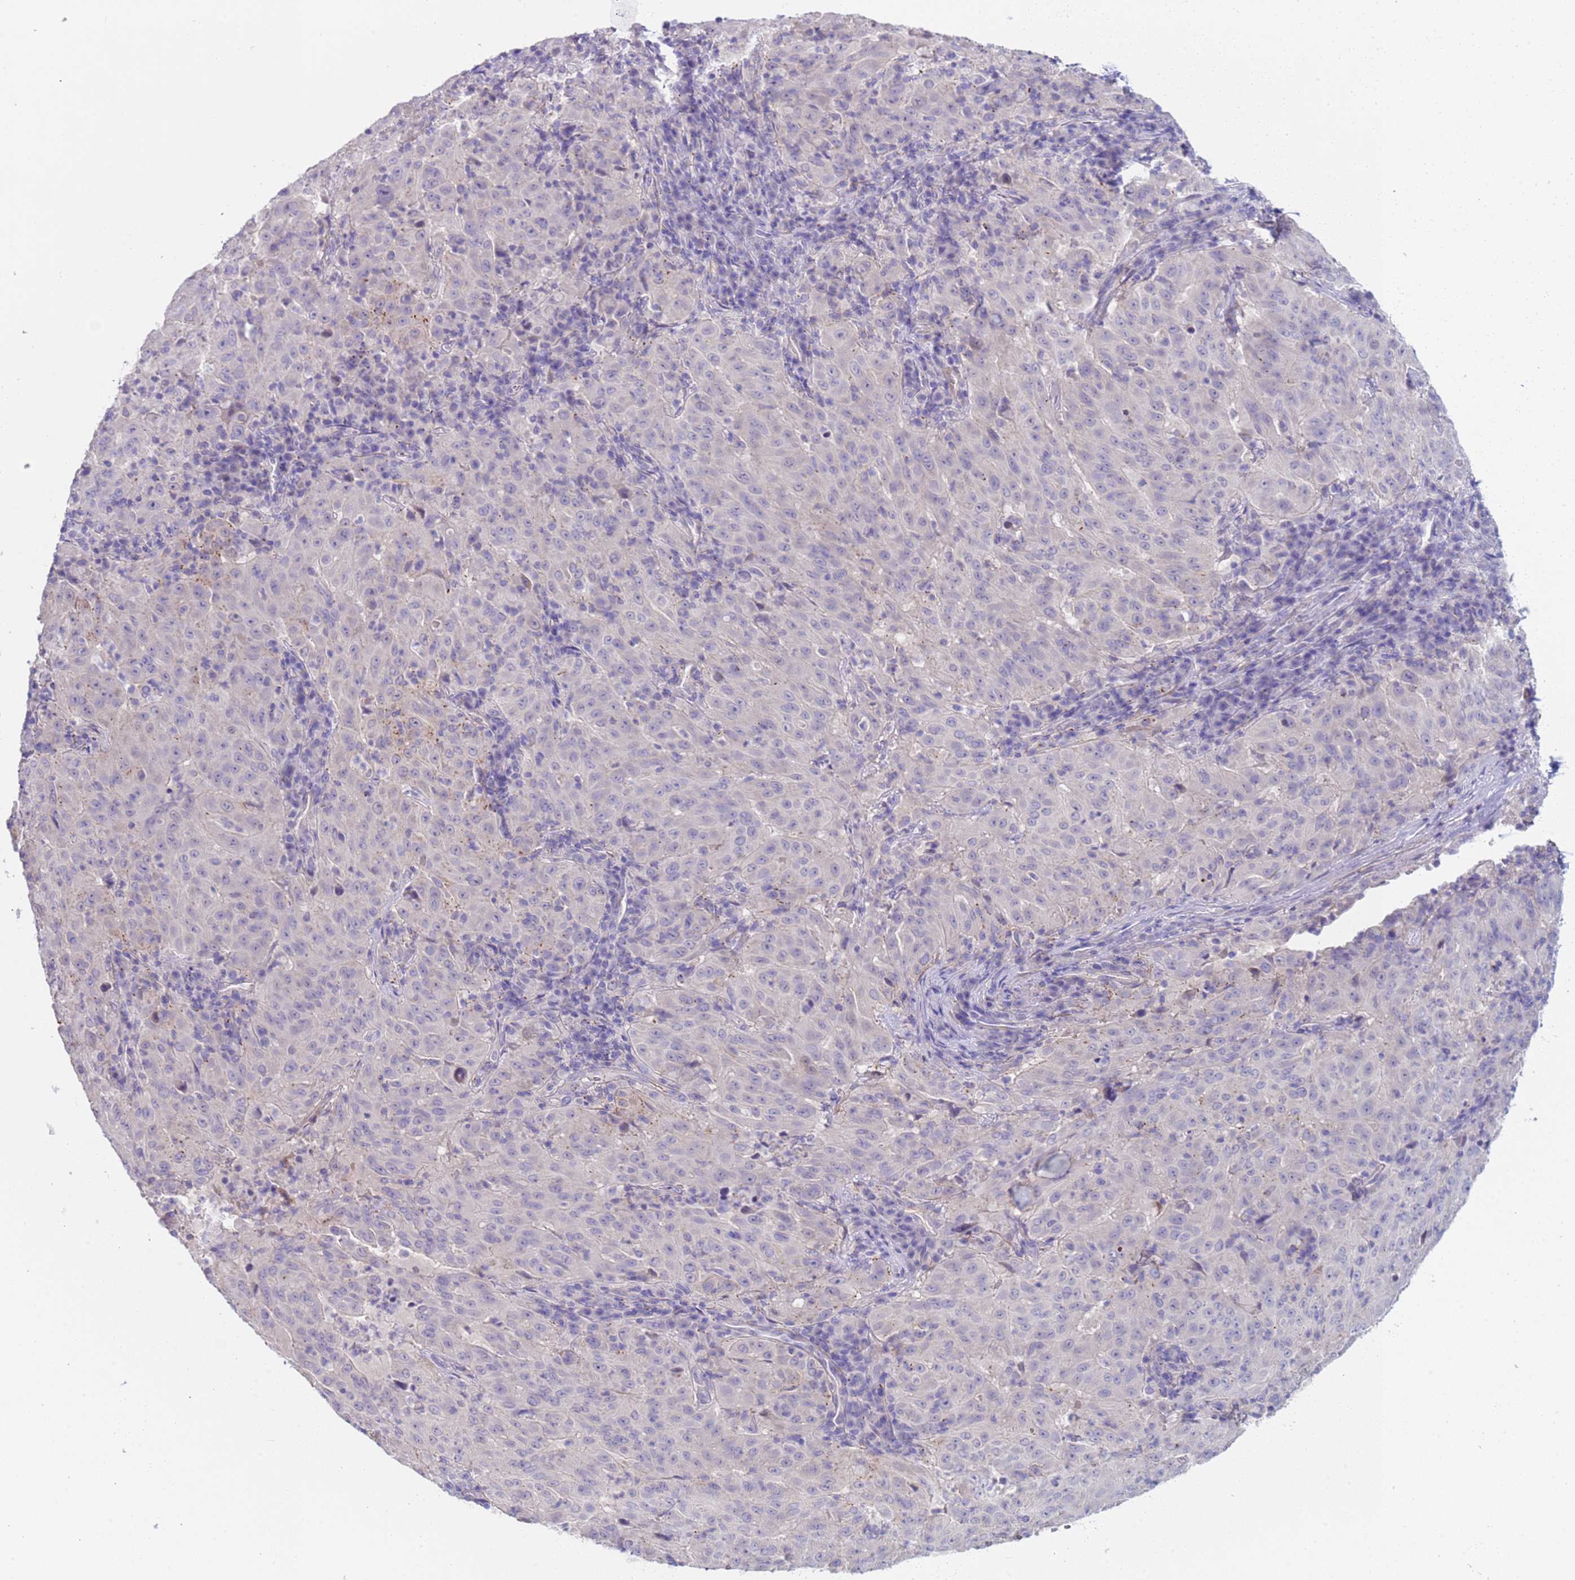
{"staining": {"intensity": "moderate", "quantity": "<25%", "location": "cytoplasmic/membranous"}, "tissue": "pancreatic cancer", "cell_type": "Tumor cells", "image_type": "cancer", "snomed": [{"axis": "morphology", "description": "Adenocarcinoma, NOS"}, {"axis": "topography", "description": "Pancreas"}], "caption": "Immunohistochemical staining of human pancreatic cancer demonstrates moderate cytoplasmic/membranous protein positivity in about <25% of tumor cells.", "gene": "KBTBD3", "patient": {"sex": "male", "age": 63}}